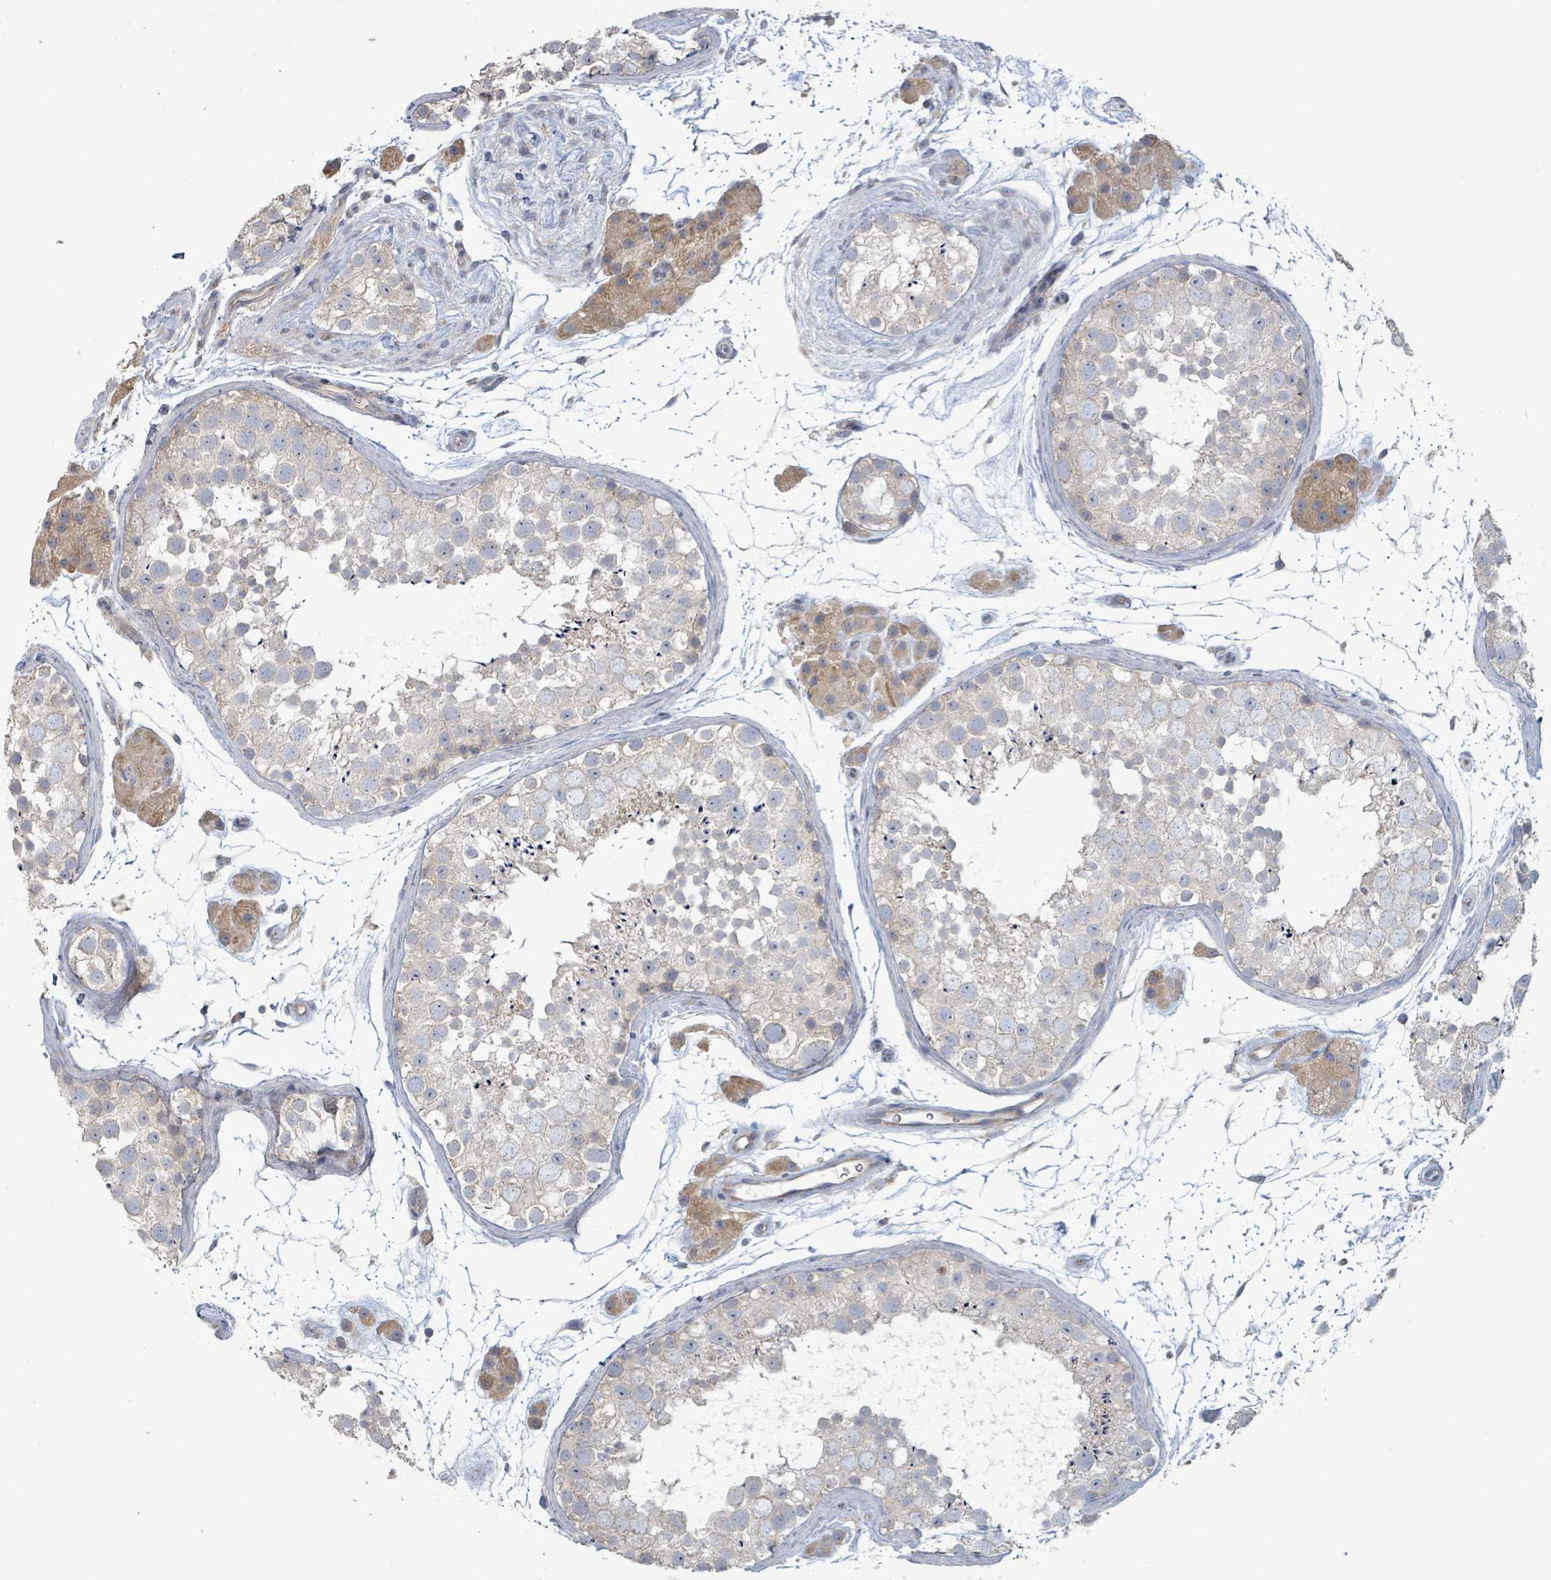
{"staining": {"intensity": "negative", "quantity": "none", "location": "none"}, "tissue": "testis", "cell_type": "Cells in seminiferous ducts", "image_type": "normal", "snomed": [{"axis": "morphology", "description": "Normal tissue, NOS"}, {"axis": "topography", "description": "Testis"}], "caption": "Human testis stained for a protein using immunohistochemistry (IHC) exhibits no positivity in cells in seminiferous ducts.", "gene": "RPL32", "patient": {"sex": "male", "age": 41}}